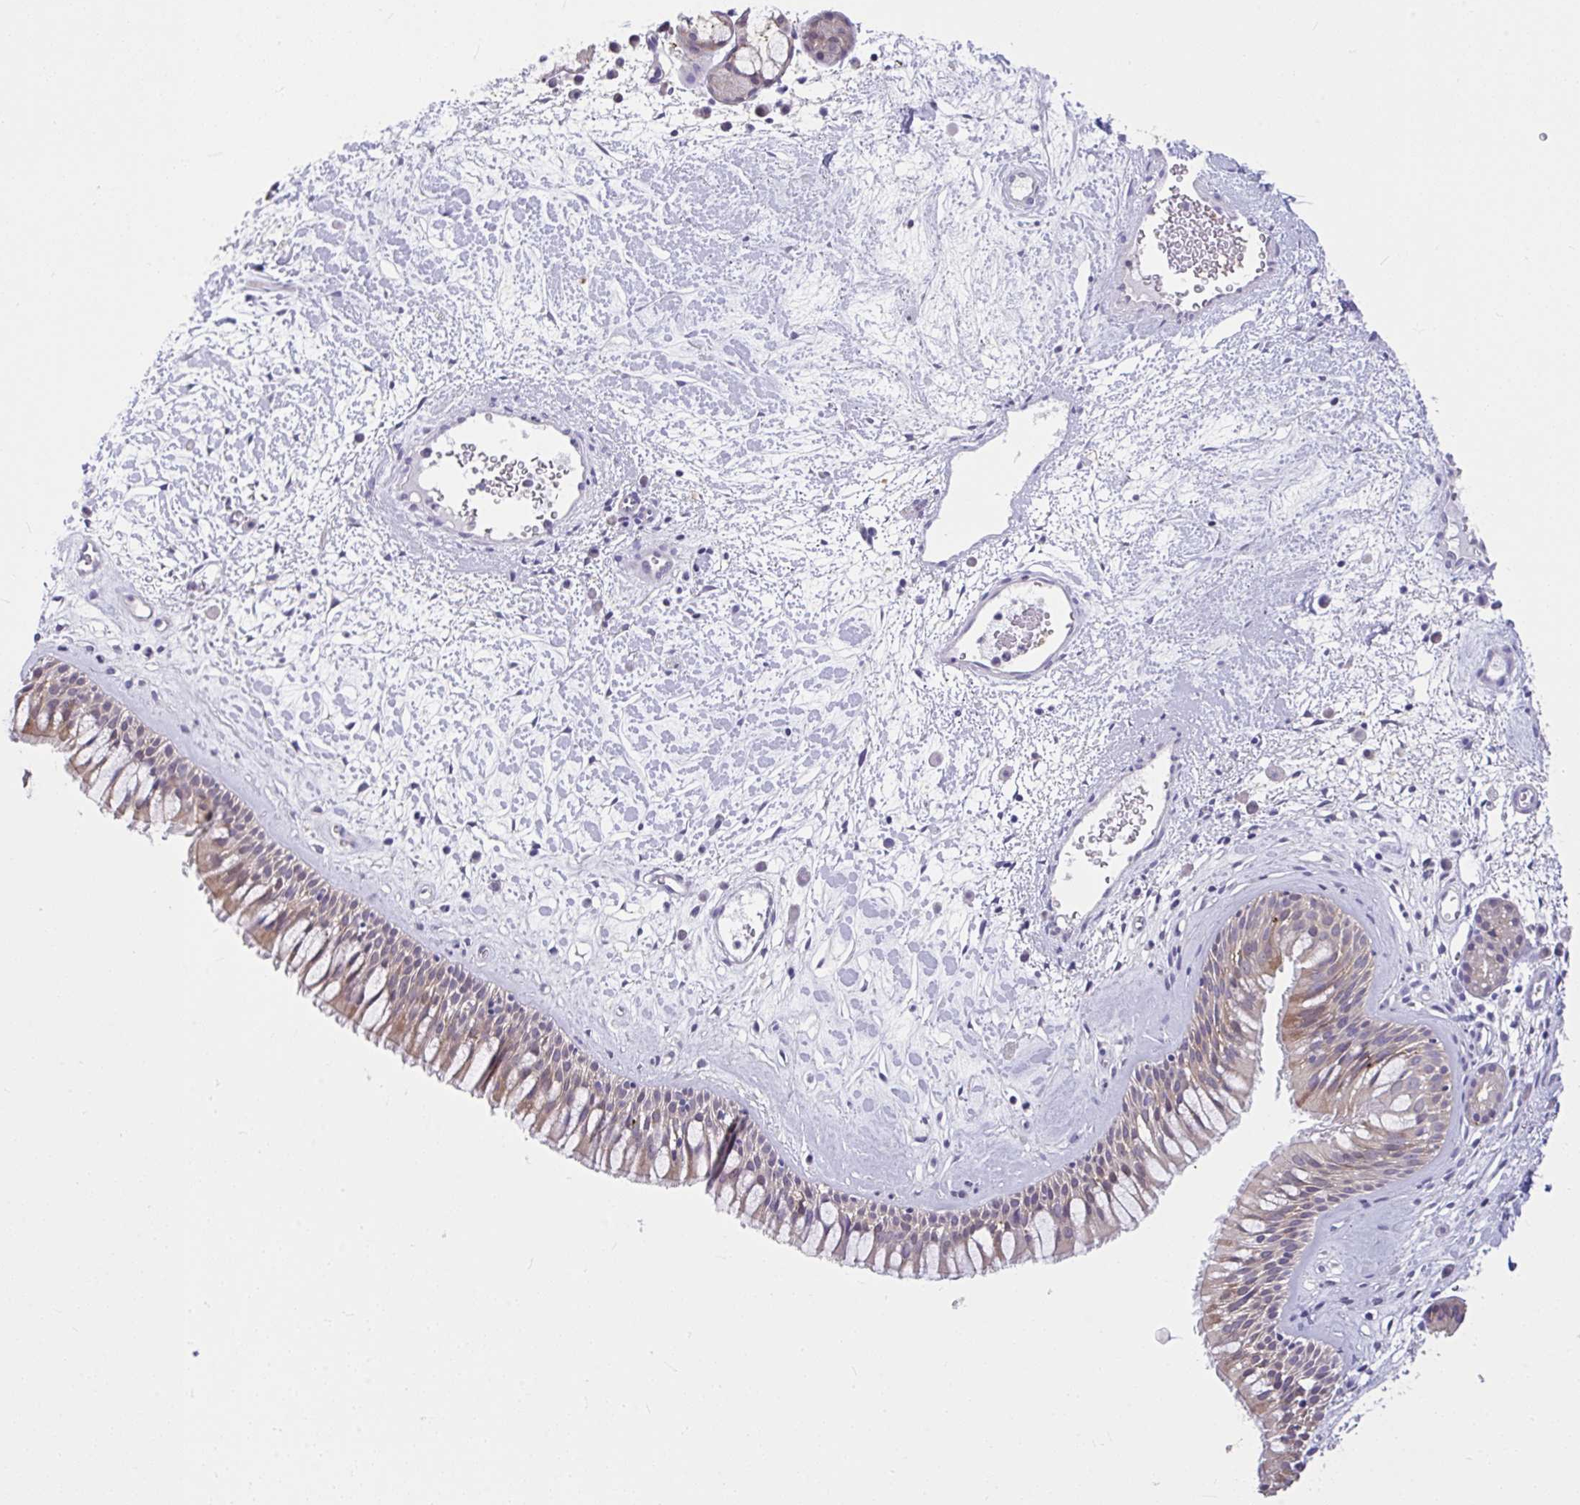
{"staining": {"intensity": "weak", "quantity": "25%-75%", "location": "cytoplasmic/membranous"}, "tissue": "nasopharynx", "cell_type": "Respiratory epithelial cells", "image_type": "normal", "snomed": [{"axis": "morphology", "description": "Normal tissue, NOS"}, {"axis": "topography", "description": "Nasopharynx"}], "caption": "This histopathology image demonstrates immunohistochemistry staining of normal human nasopharynx, with low weak cytoplasmic/membranous expression in about 25%-75% of respiratory epithelial cells.", "gene": "PCDHB7", "patient": {"sex": "male", "age": 65}}